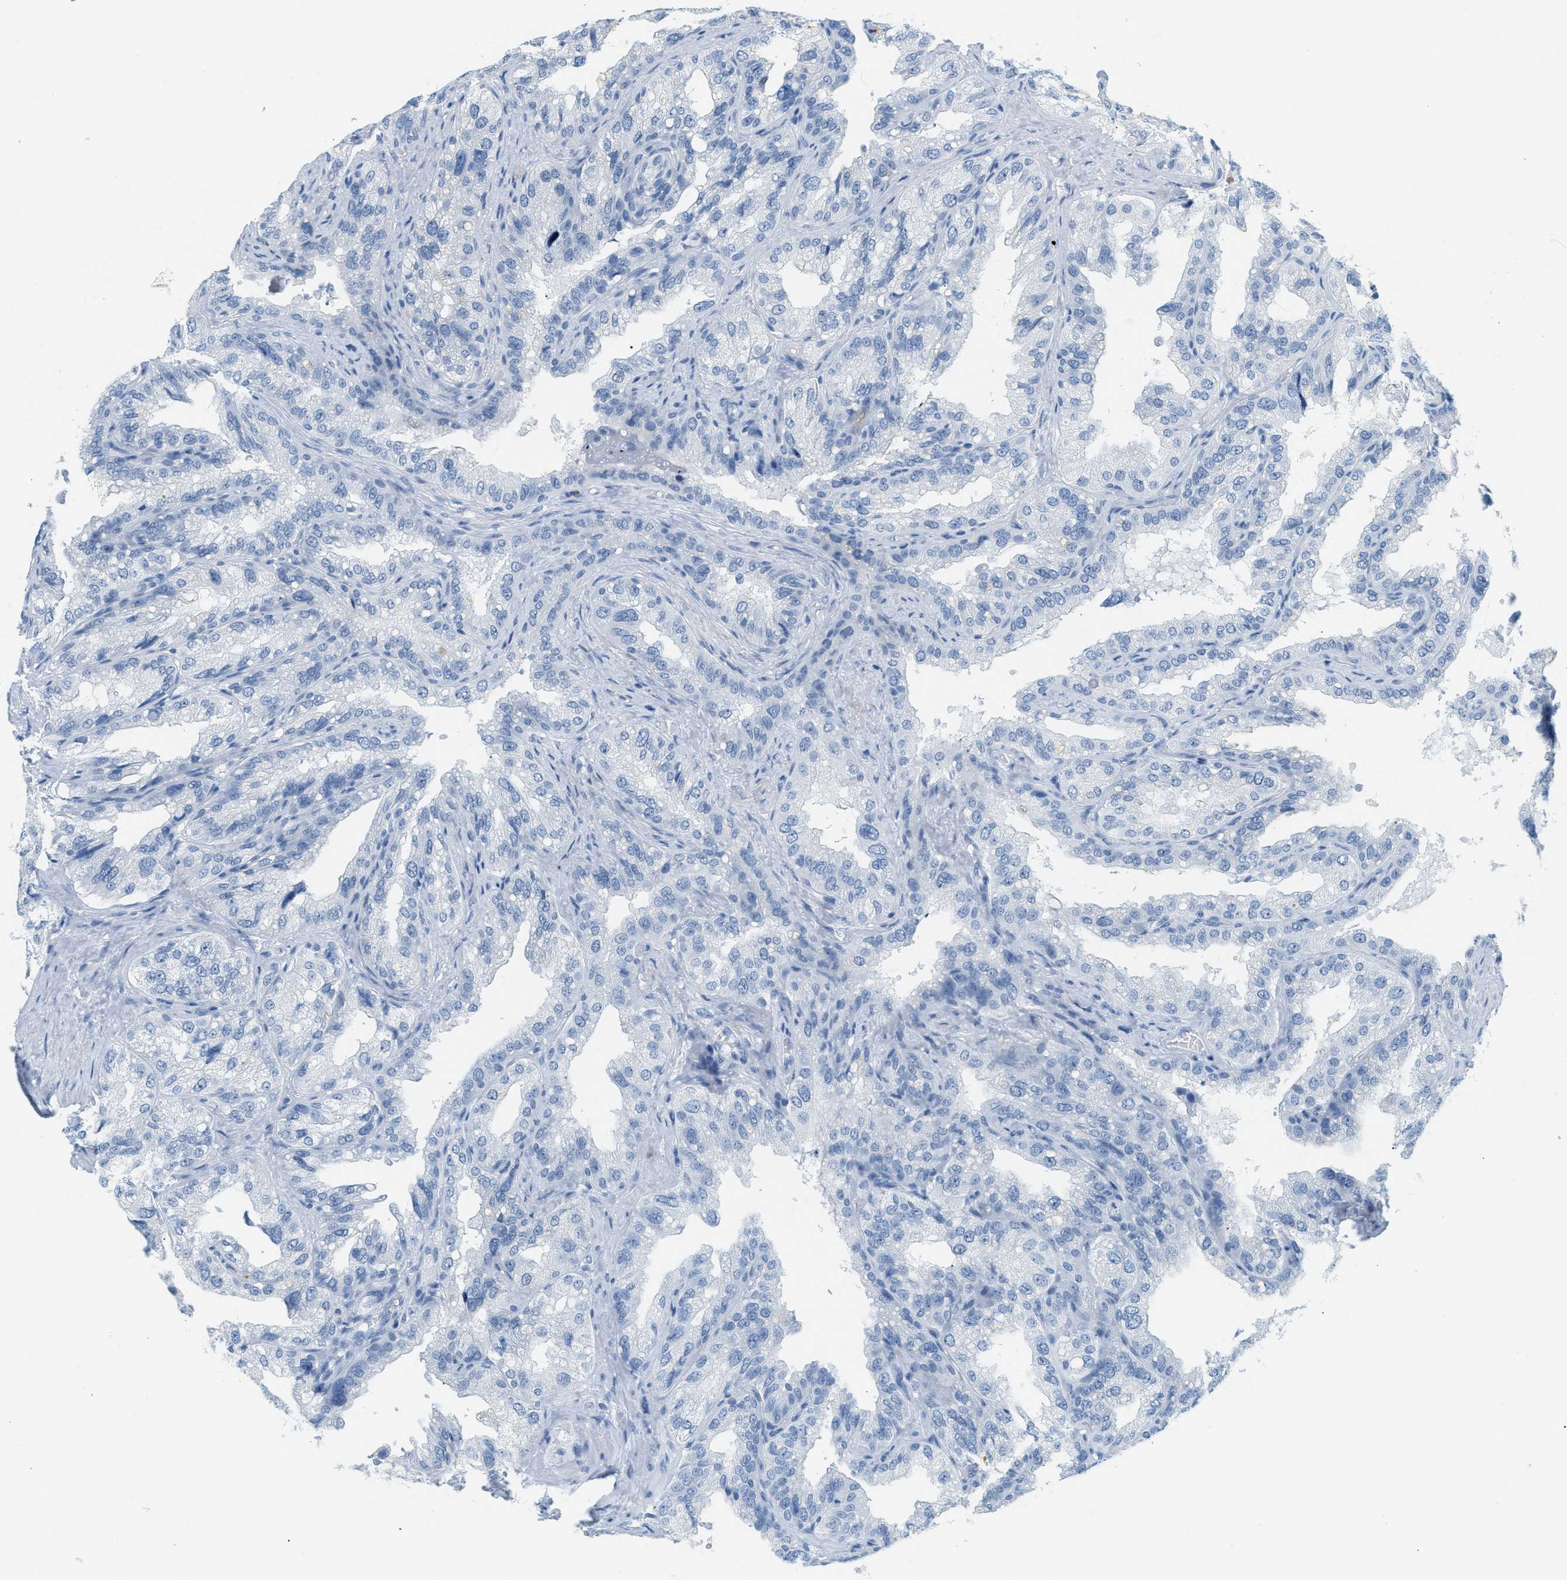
{"staining": {"intensity": "negative", "quantity": "none", "location": "none"}, "tissue": "seminal vesicle", "cell_type": "Glandular cells", "image_type": "normal", "snomed": [{"axis": "morphology", "description": "Normal tissue, NOS"}, {"axis": "topography", "description": "Seminal veicle"}], "caption": "IHC micrograph of normal seminal vesicle stained for a protein (brown), which displays no expression in glandular cells.", "gene": "LCN2", "patient": {"sex": "male", "age": 68}}